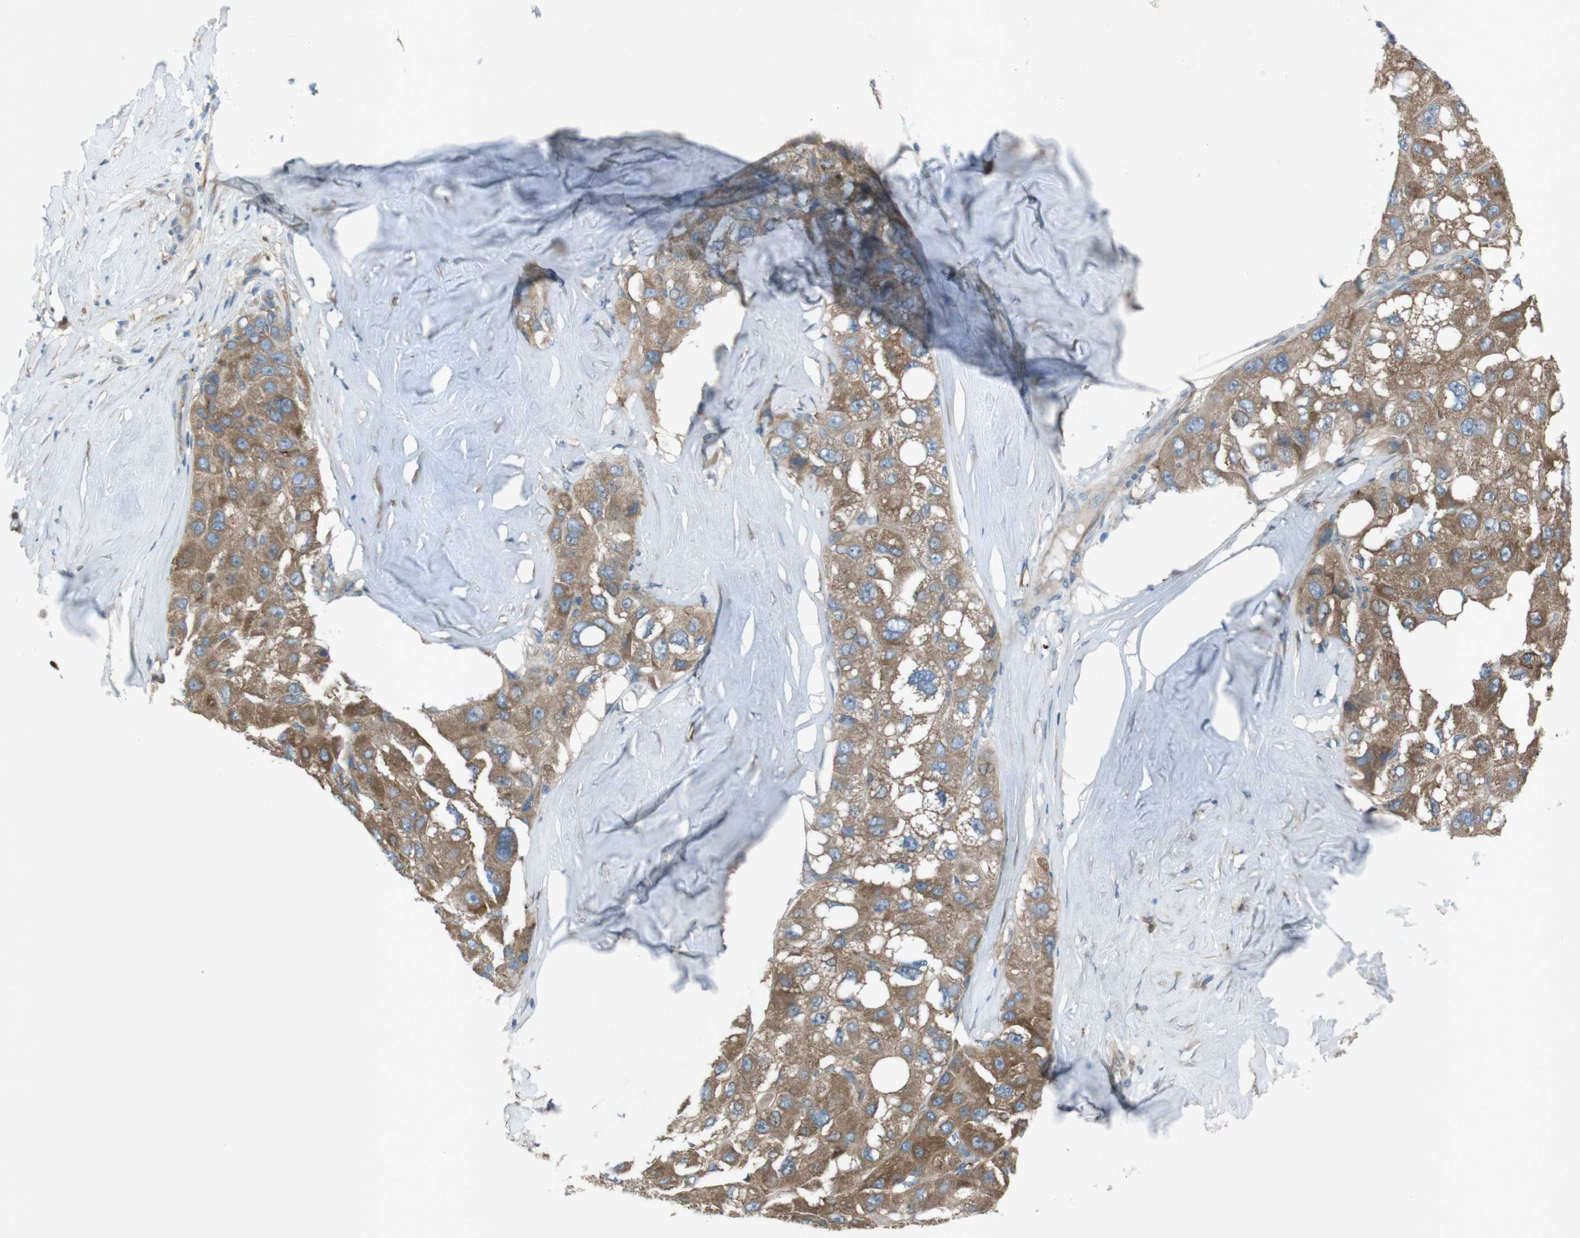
{"staining": {"intensity": "moderate", "quantity": ">75%", "location": "cytoplasmic/membranous"}, "tissue": "liver cancer", "cell_type": "Tumor cells", "image_type": "cancer", "snomed": [{"axis": "morphology", "description": "Carcinoma, Hepatocellular, NOS"}, {"axis": "topography", "description": "Liver"}], "caption": "Immunohistochemistry histopathology image of neoplastic tissue: human liver cancer stained using immunohistochemistry exhibits medium levels of moderate protein expression localized specifically in the cytoplasmic/membranous of tumor cells, appearing as a cytoplasmic/membranous brown color.", "gene": "TMEM41B", "patient": {"sex": "male", "age": 80}}